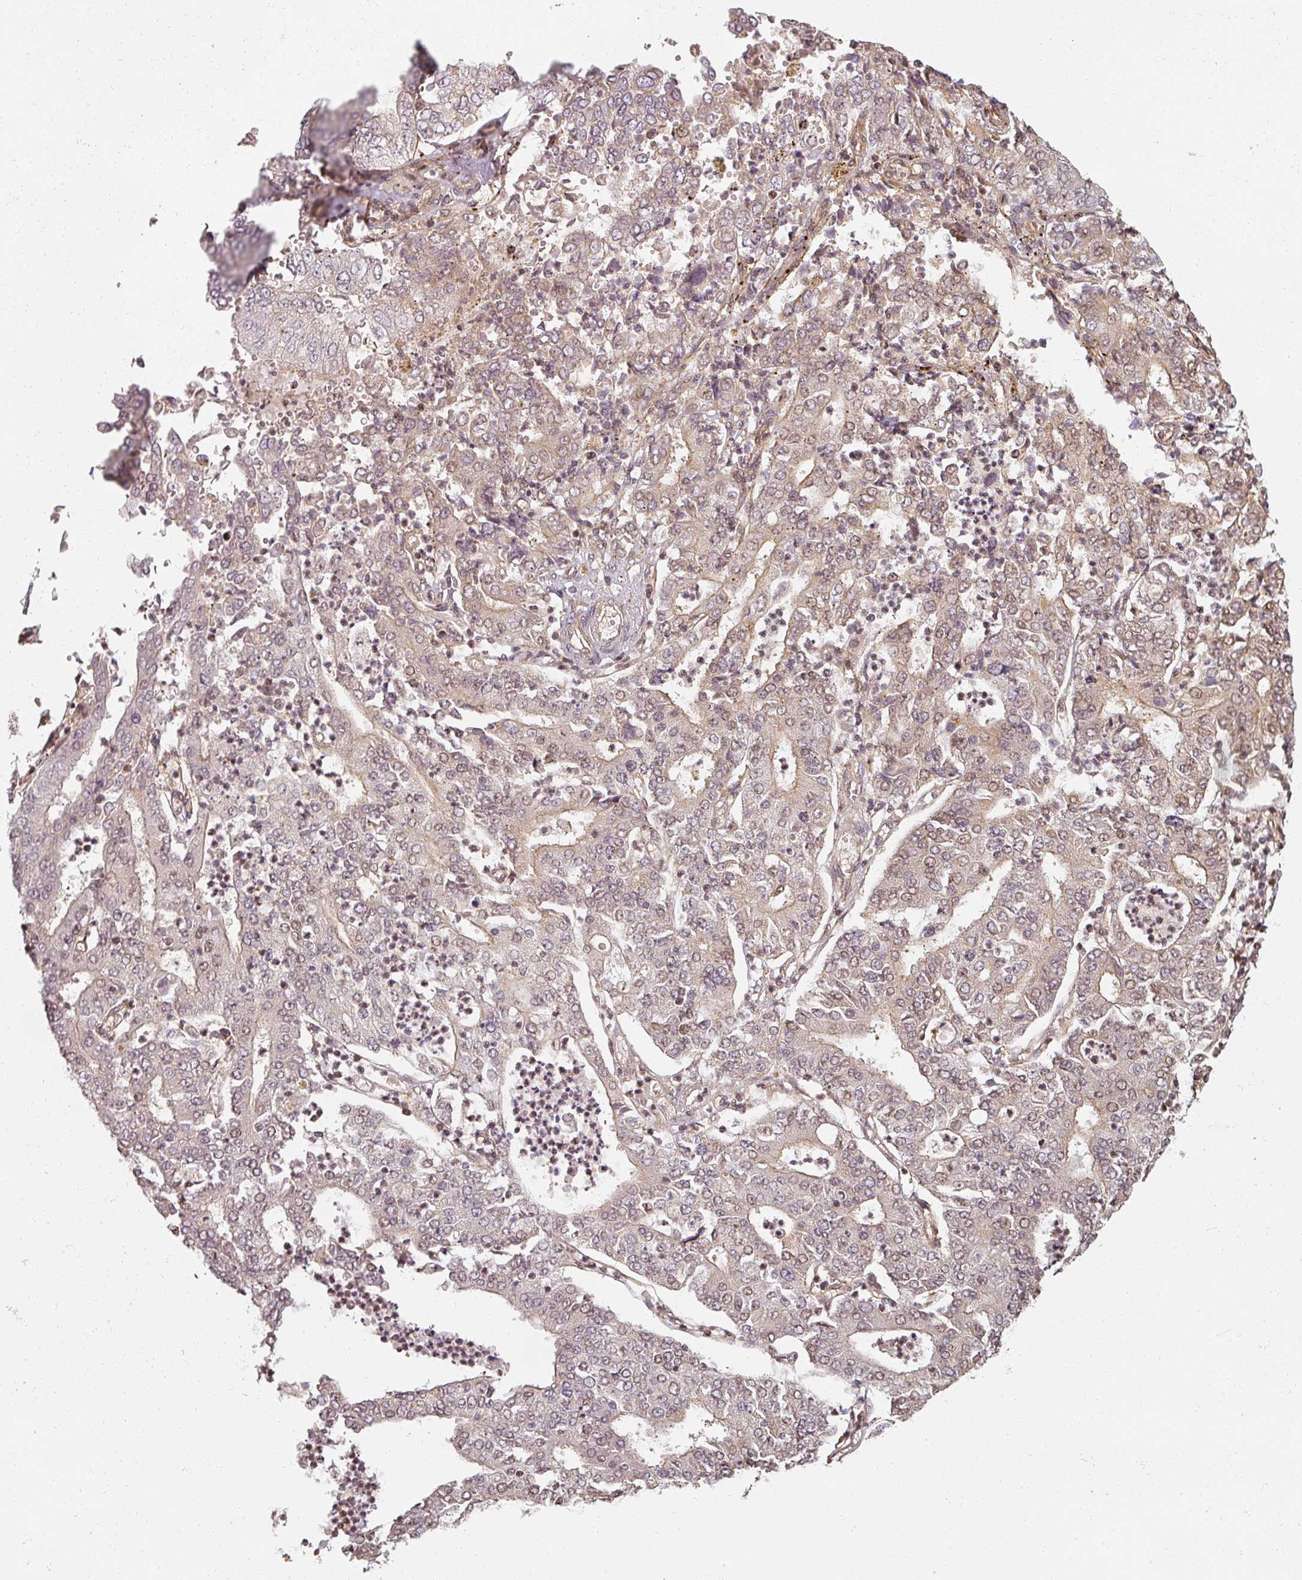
{"staining": {"intensity": "weak", "quantity": "25%-75%", "location": "cytoplasmic/membranous,nuclear"}, "tissue": "stomach cancer", "cell_type": "Tumor cells", "image_type": "cancer", "snomed": [{"axis": "morphology", "description": "Adenocarcinoma, NOS"}, {"axis": "topography", "description": "Stomach"}], "caption": "High-power microscopy captured an immunohistochemistry histopathology image of stomach adenocarcinoma, revealing weak cytoplasmic/membranous and nuclear staining in approximately 25%-75% of tumor cells.", "gene": "MED19", "patient": {"sex": "male", "age": 76}}